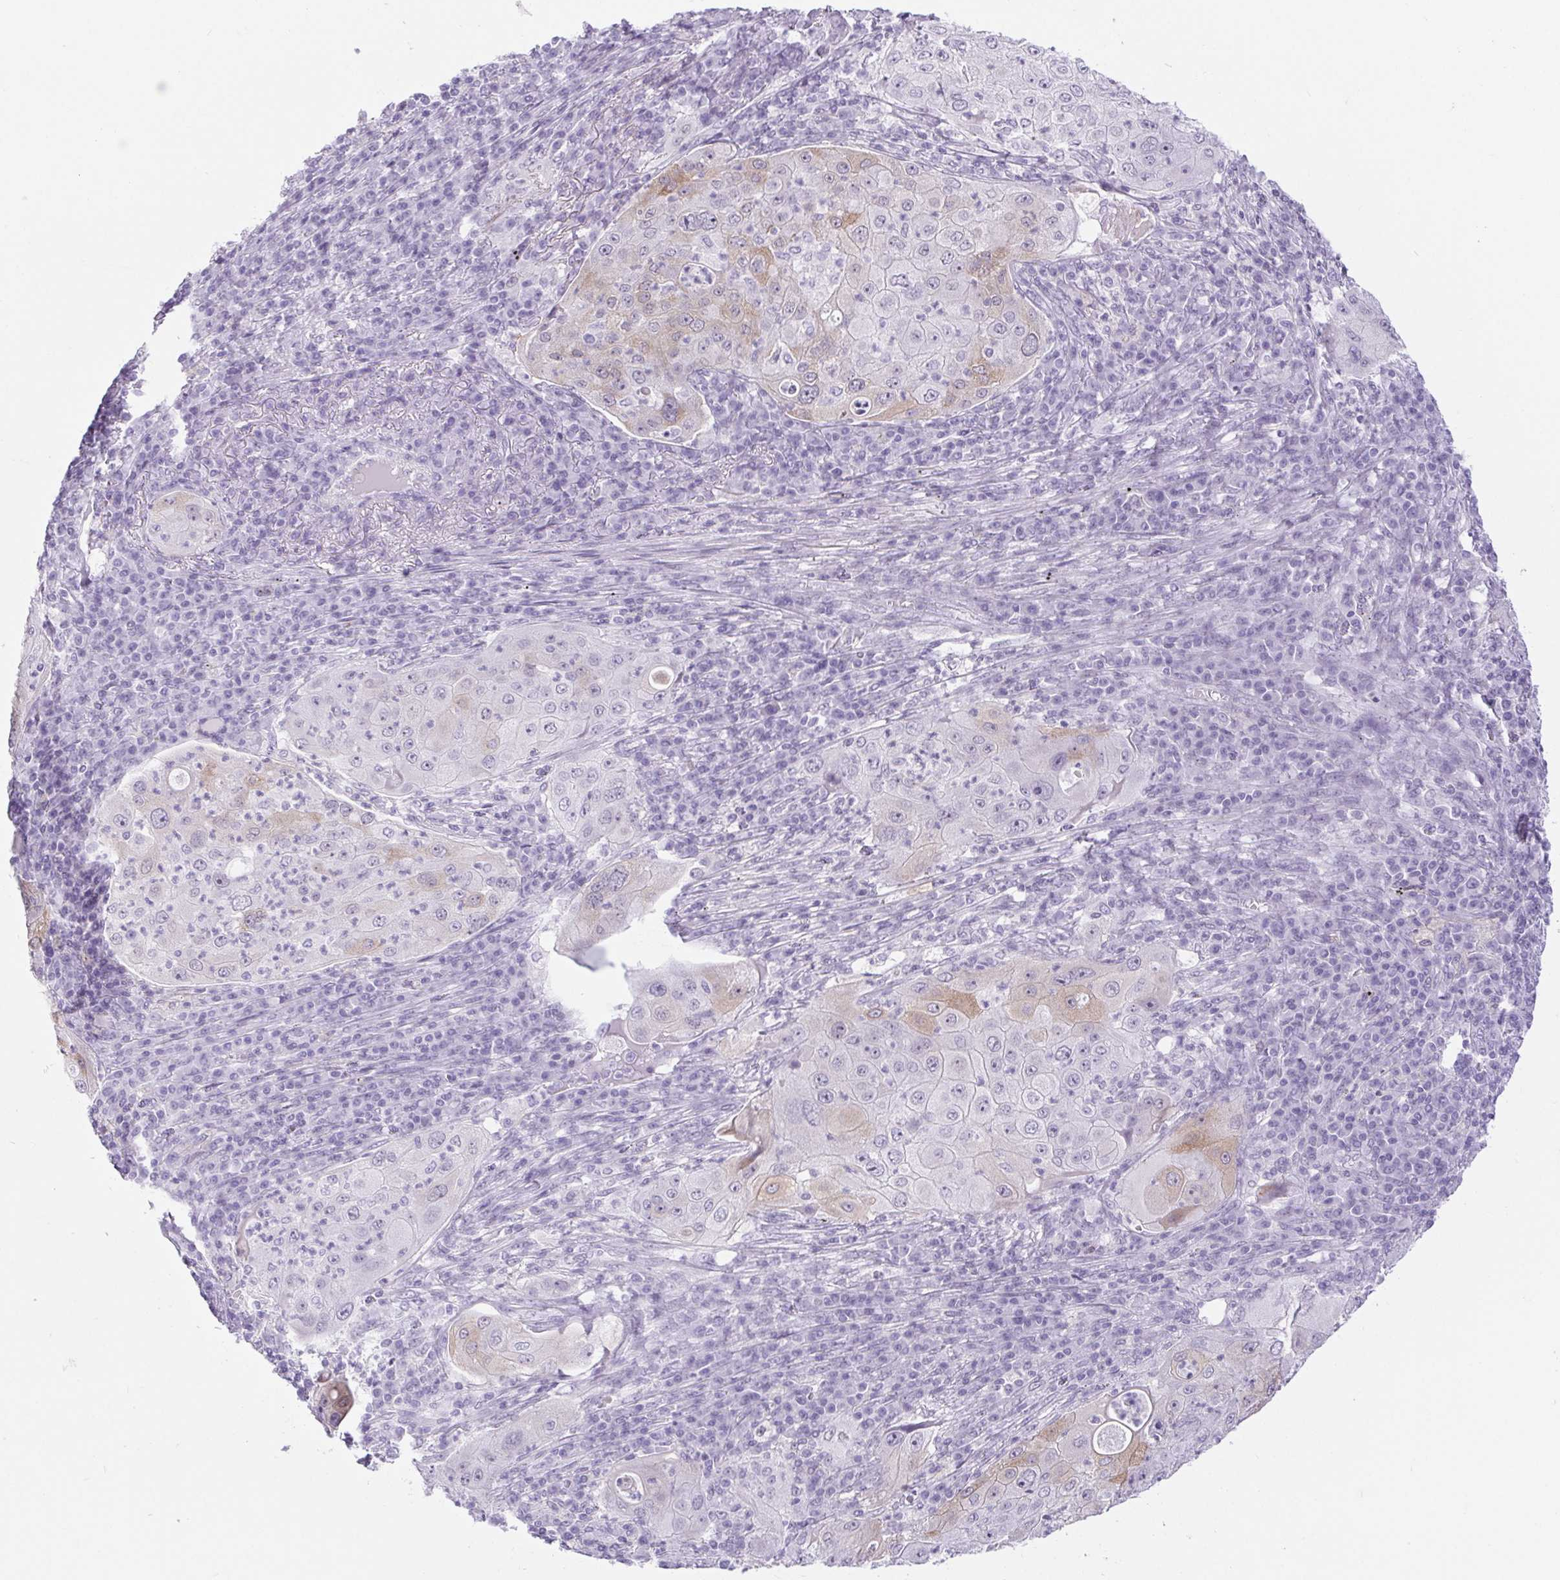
{"staining": {"intensity": "weak", "quantity": "<25%", "location": "cytoplasmic/membranous"}, "tissue": "lung cancer", "cell_type": "Tumor cells", "image_type": "cancer", "snomed": [{"axis": "morphology", "description": "Squamous cell carcinoma, NOS"}, {"axis": "topography", "description": "Lung"}], "caption": "The immunohistochemistry (IHC) image has no significant expression in tumor cells of lung squamous cell carcinoma tissue.", "gene": "BCAS1", "patient": {"sex": "female", "age": 59}}